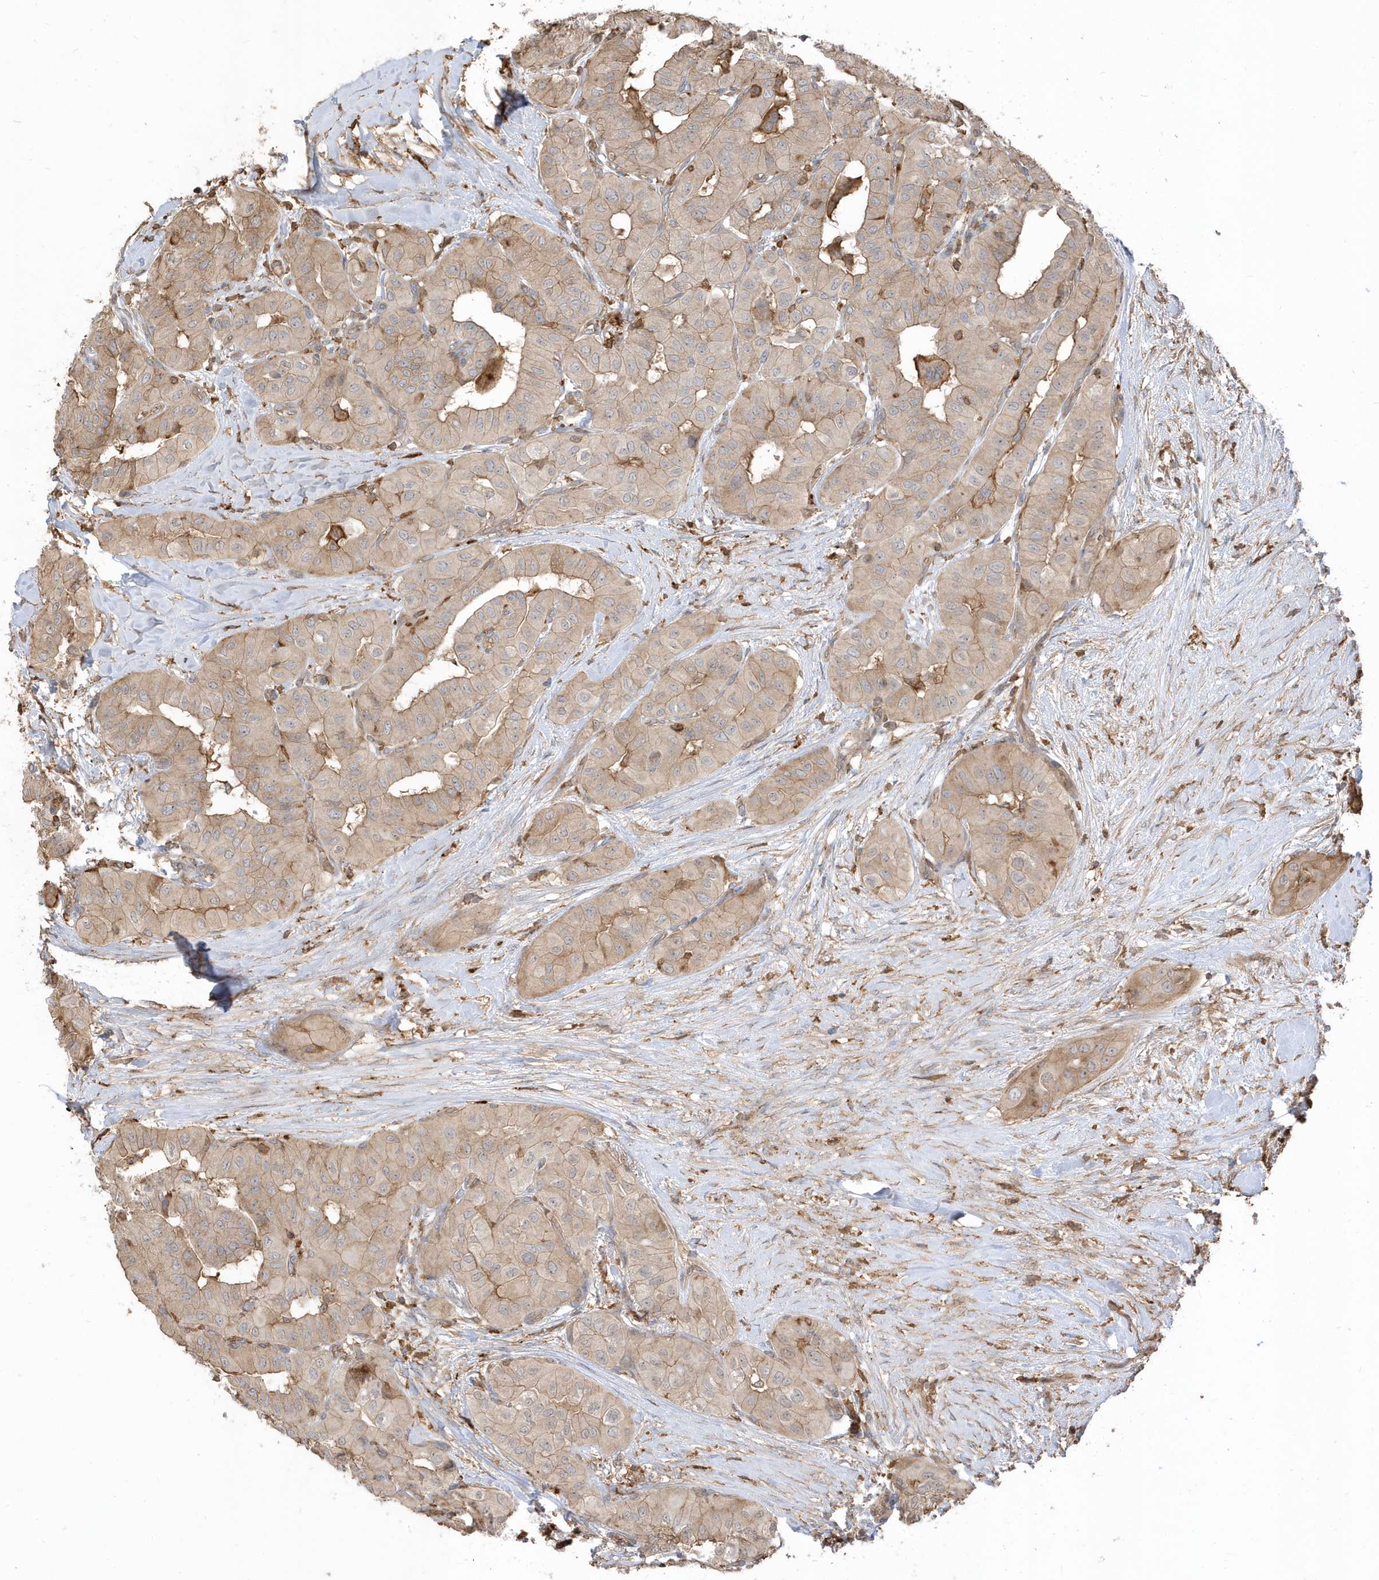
{"staining": {"intensity": "weak", "quantity": ">75%", "location": "cytoplasmic/membranous"}, "tissue": "thyroid cancer", "cell_type": "Tumor cells", "image_type": "cancer", "snomed": [{"axis": "morphology", "description": "Papillary adenocarcinoma, NOS"}, {"axis": "topography", "description": "Thyroid gland"}], "caption": "Protein analysis of papillary adenocarcinoma (thyroid) tissue displays weak cytoplasmic/membranous expression in approximately >75% of tumor cells.", "gene": "ZBTB8A", "patient": {"sex": "female", "age": 59}}